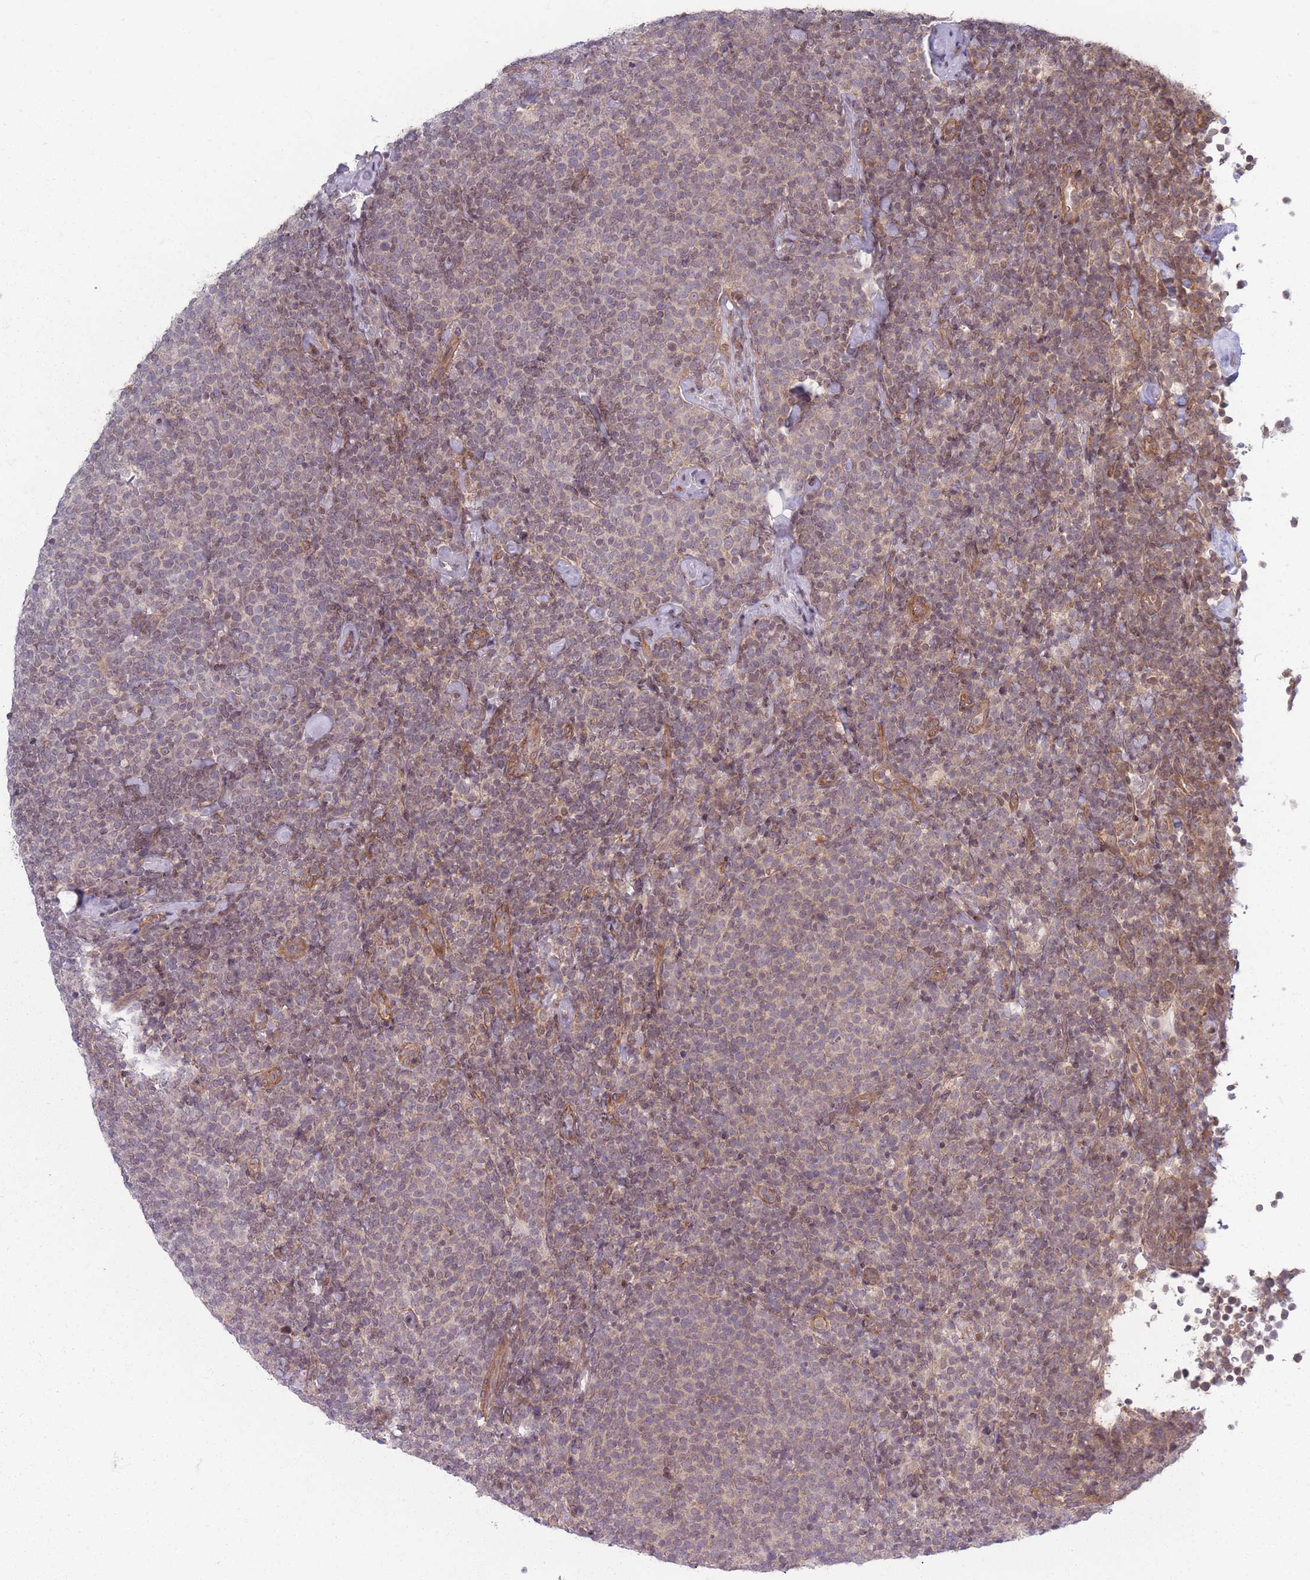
{"staining": {"intensity": "weak", "quantity": "25%-75%", "location": "nuclear"}, "tissue": "lymphoma", "cell_type": "Tumor cells", "image_type": "cancer", "snomed": [{"axis": "morphology", "description": "Malignant lymphoma, non-Hodgkin's type, High grade"}, {"axis": "topography", "description": "Lymph node"}], "caption": "IHC micrograph of lymphoma stained for a protein (brown), which exhibits low levels of weak nuclear expression in approximately 25%-75% of tumor cells.", "gene": "VRK2", "patient": {"sex": "male", "age": 61}}